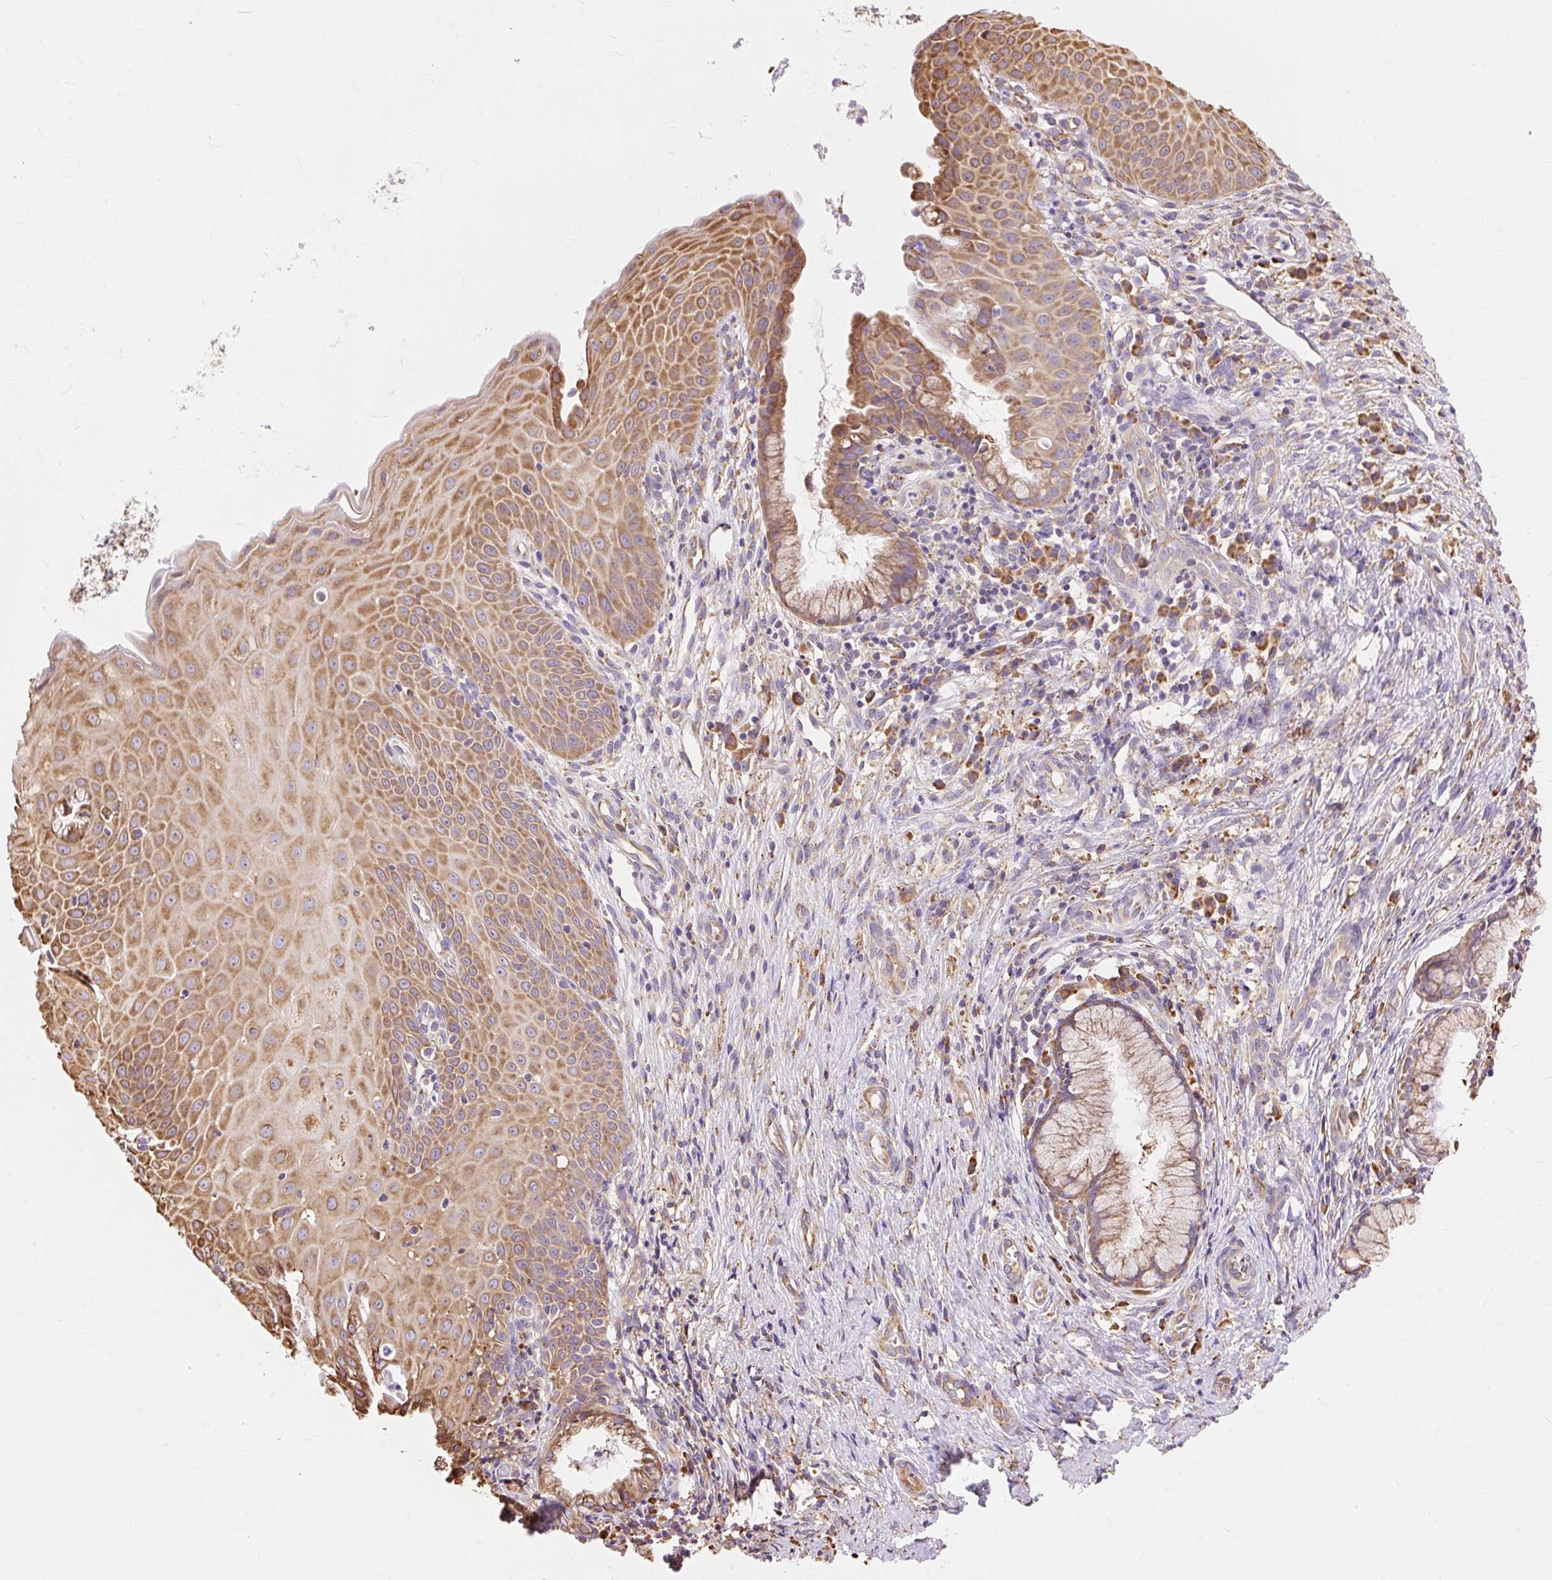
{"staining": {"intensity": "moderate", "quantity": ">75%", "location": "cytoplasmic/membranous"}, "tissue": "cervix", "cell_type": "Glandular cells", "image_type": "normal", "snomed": [{"axis": "morphology", "description": "Normal tissue, NOS"}, {"axis": "topography", "description": "Cervix"}], "caption": "Immunohistochemical staining of benign human cervix demonstrates medium levels of moderate cytoplasmic/membranous expression in about >75% of glandular cells.", "gene": "ENSG00000260836", "patient": {"sex": "female", "age": 36}}